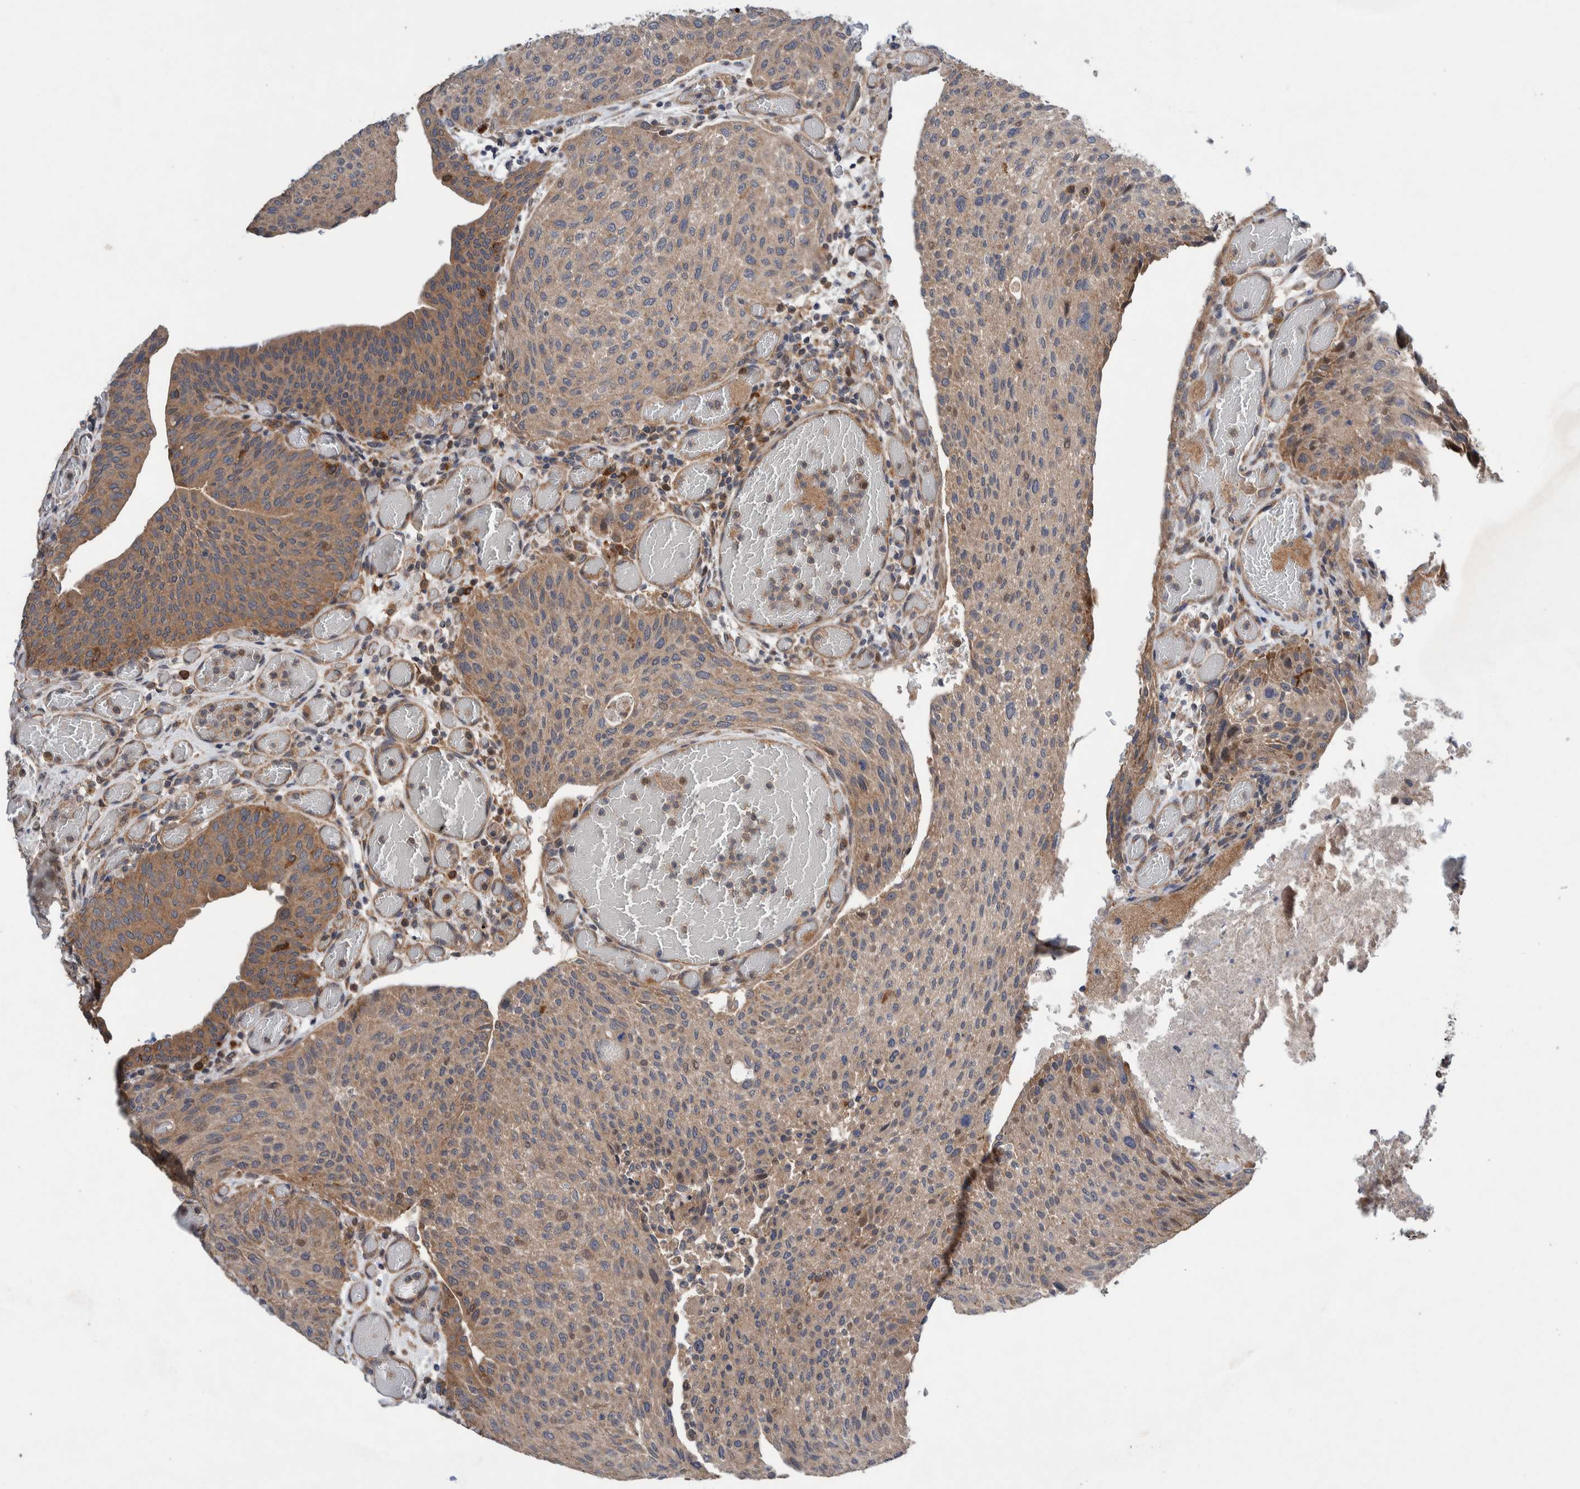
{"staining": {"intensity": "moderate", "quantity": ">75%", "location": "cytoplasmic/membranous"}, "tissue": "urothelial cancer", "cell_type": "Tumor cells", "image_type": "cancer", "snomed": [{"axis": "morphology", "description": "Urothelial carcinoma, Low grade"}, {"axis": "morphology", "description": "Urothelial carcinoma, High grade"}, {"axis": "topography", "description": "Urinary bladder"}], "caption": "Immunohistochemistry (DAB) staining of human low-grade urothelial carcinoma exhibits moderate cytoplasmic/membranous protein expression in approximately >75% of tumor cells.", "gene": "PIK3R6", "patient": {"sex": "male", "age": 35}}